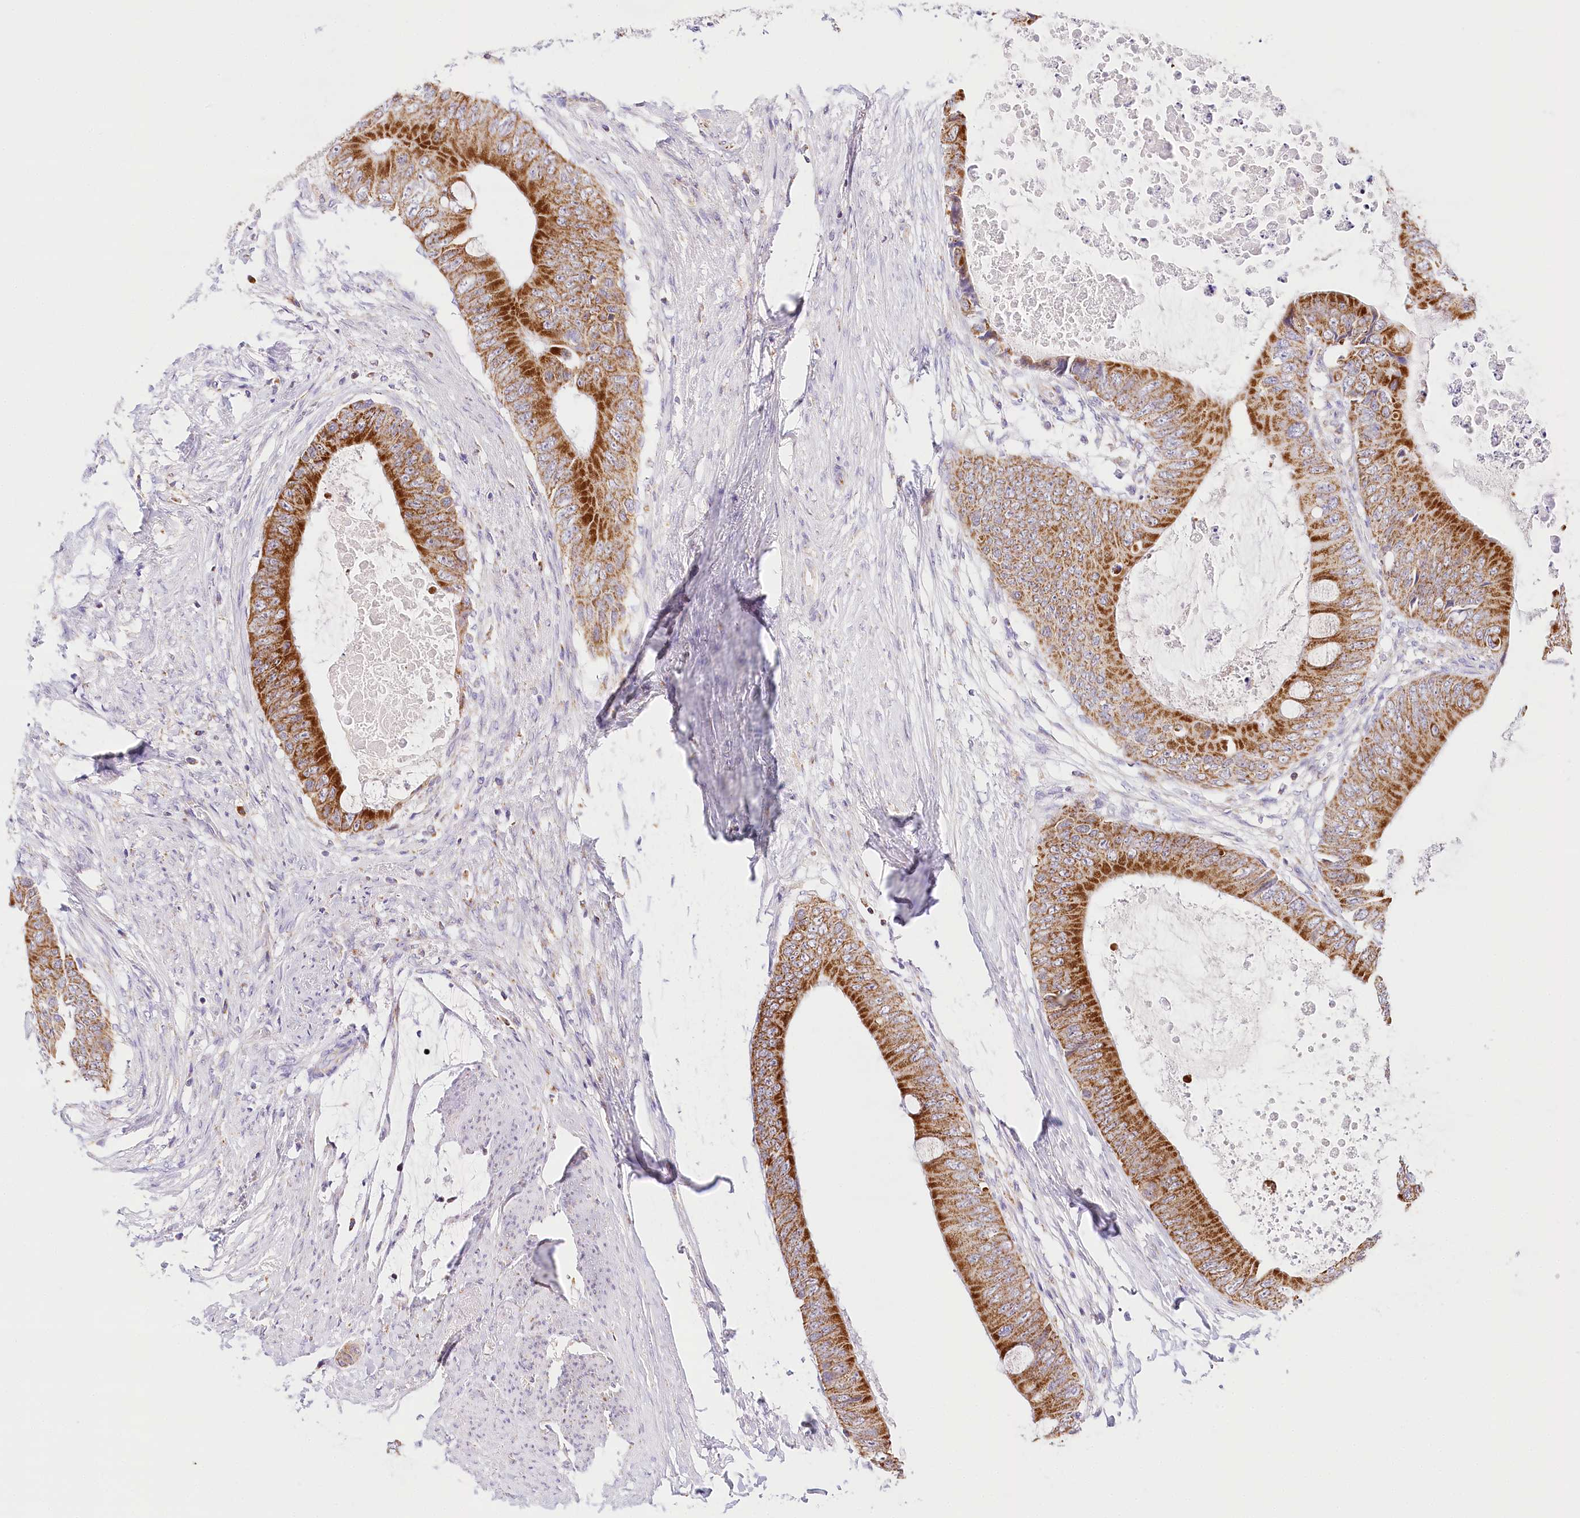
{"staining": {"intensity": "strong", "quantity": ">75%", "location": "cytoplasmic/membranous"}, "tissue": "colorectal cancer", "cell_type": "Tumor cells", "image_type": "cancer", "snomed": [{"axis": "morphology", "description": "Normal tissue, NOS"}, {"axis": "morphology", "description": "Adenocarcinoma, NOS"}, {"axis": "topography", "description": "Rectum"}, {"axis": "topography", "description": "Peripheral nerve tissue"}], "caption": "Colorectal adenocarcinoma stained for a protein (brown) reveals strong cytoplasmic/membranous positive staining in about >75% of tumor cells.", "gene": "LSS", "patient": {"sex": "female", "age": 77}}